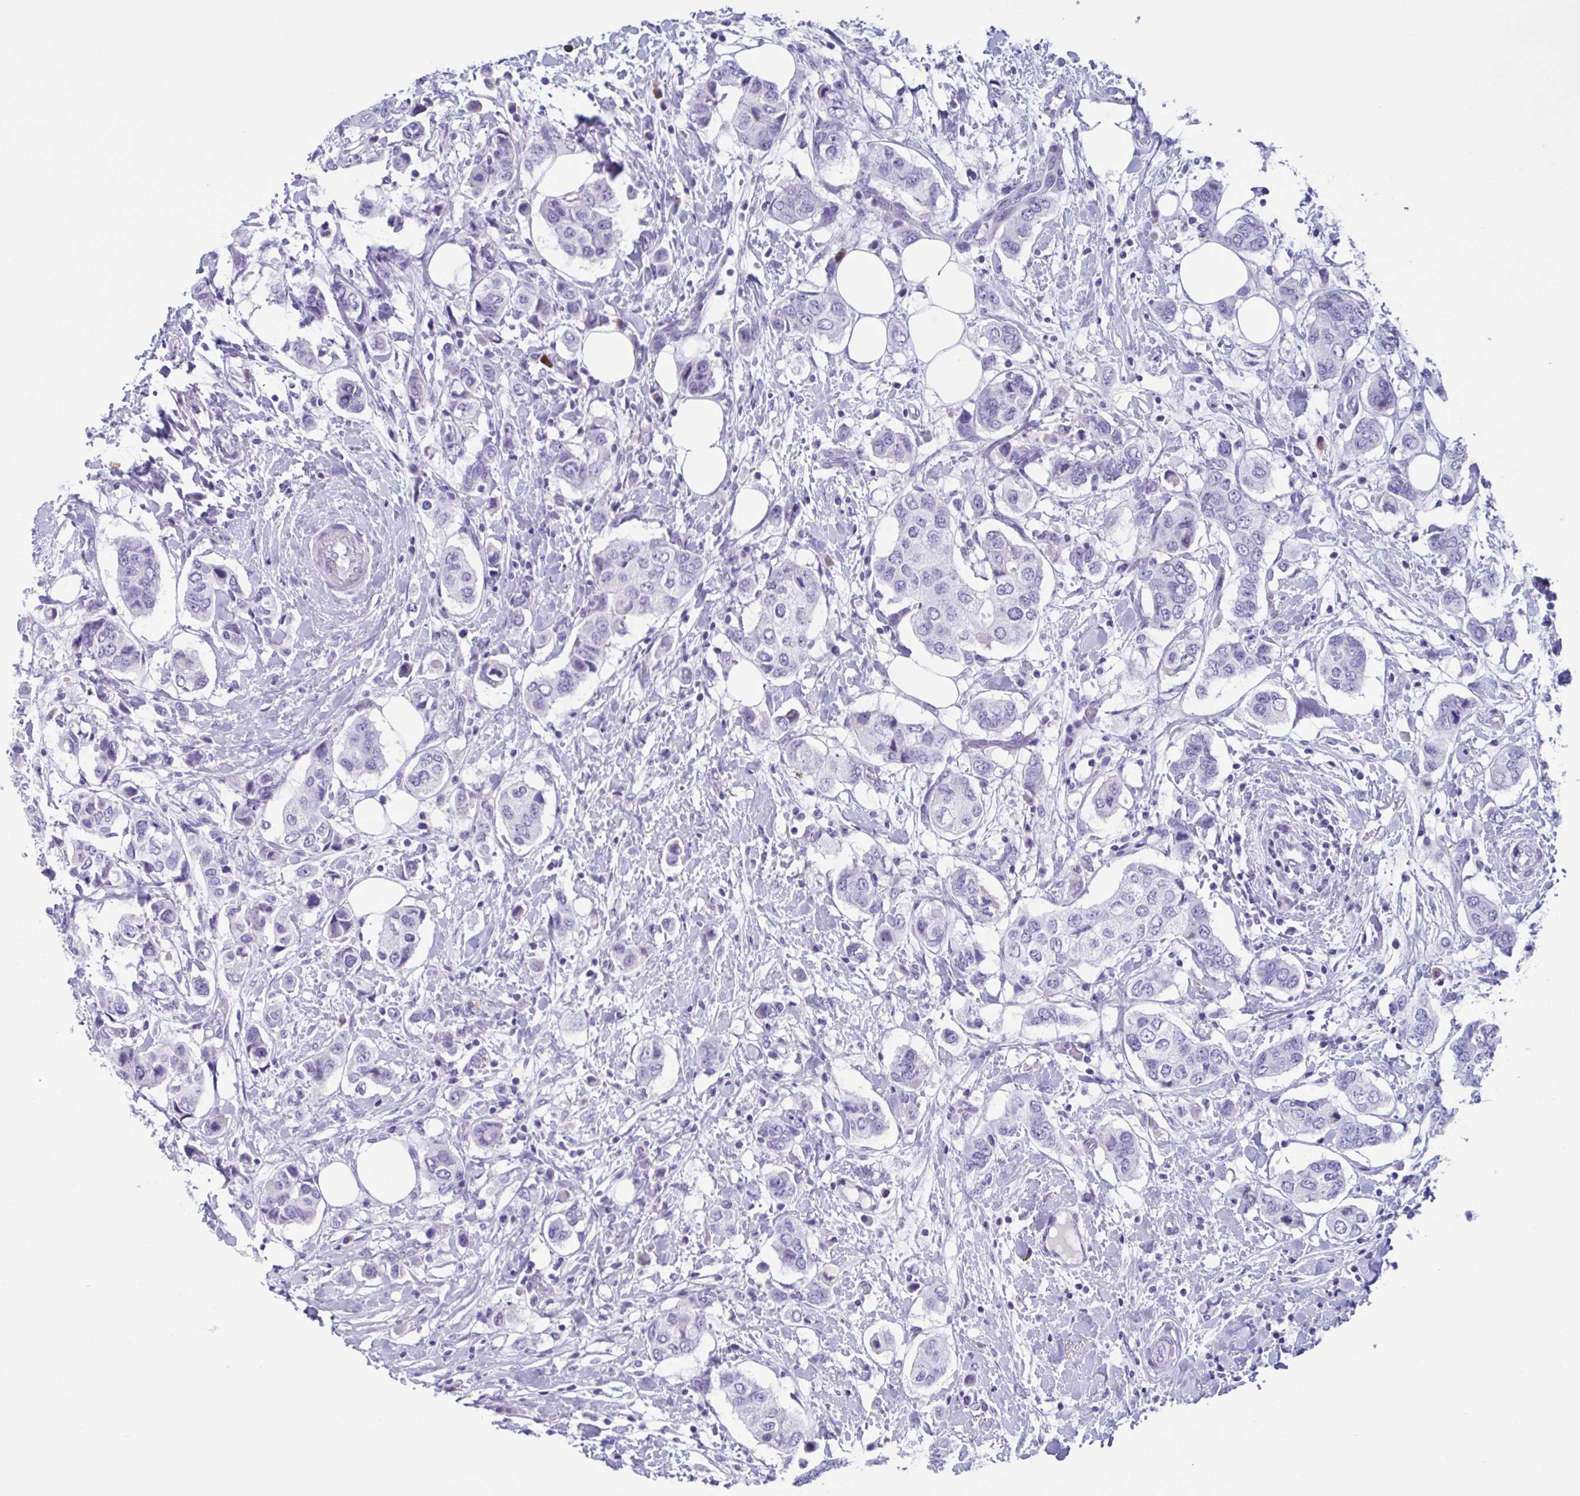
{"staining": {"intensity": "negative", "quantity": "none", "location": "none"}, "tissue": "breast cancer", "cell_type": "Tumor cells", "image_type": "cancer", "snomed": [{"axis": "morphology", "description": "Lobular carcinoma"}, {"axis": "topography", "description": "Breast"}], "caption": "Immunohistochemistry image of human breast cancer stained for a protein (brown), which demonstrates no staining in tumor cells. Nuclei are stained in blue.", "gene": "USP35", "patient": {"sex": "female", "age": 51}}